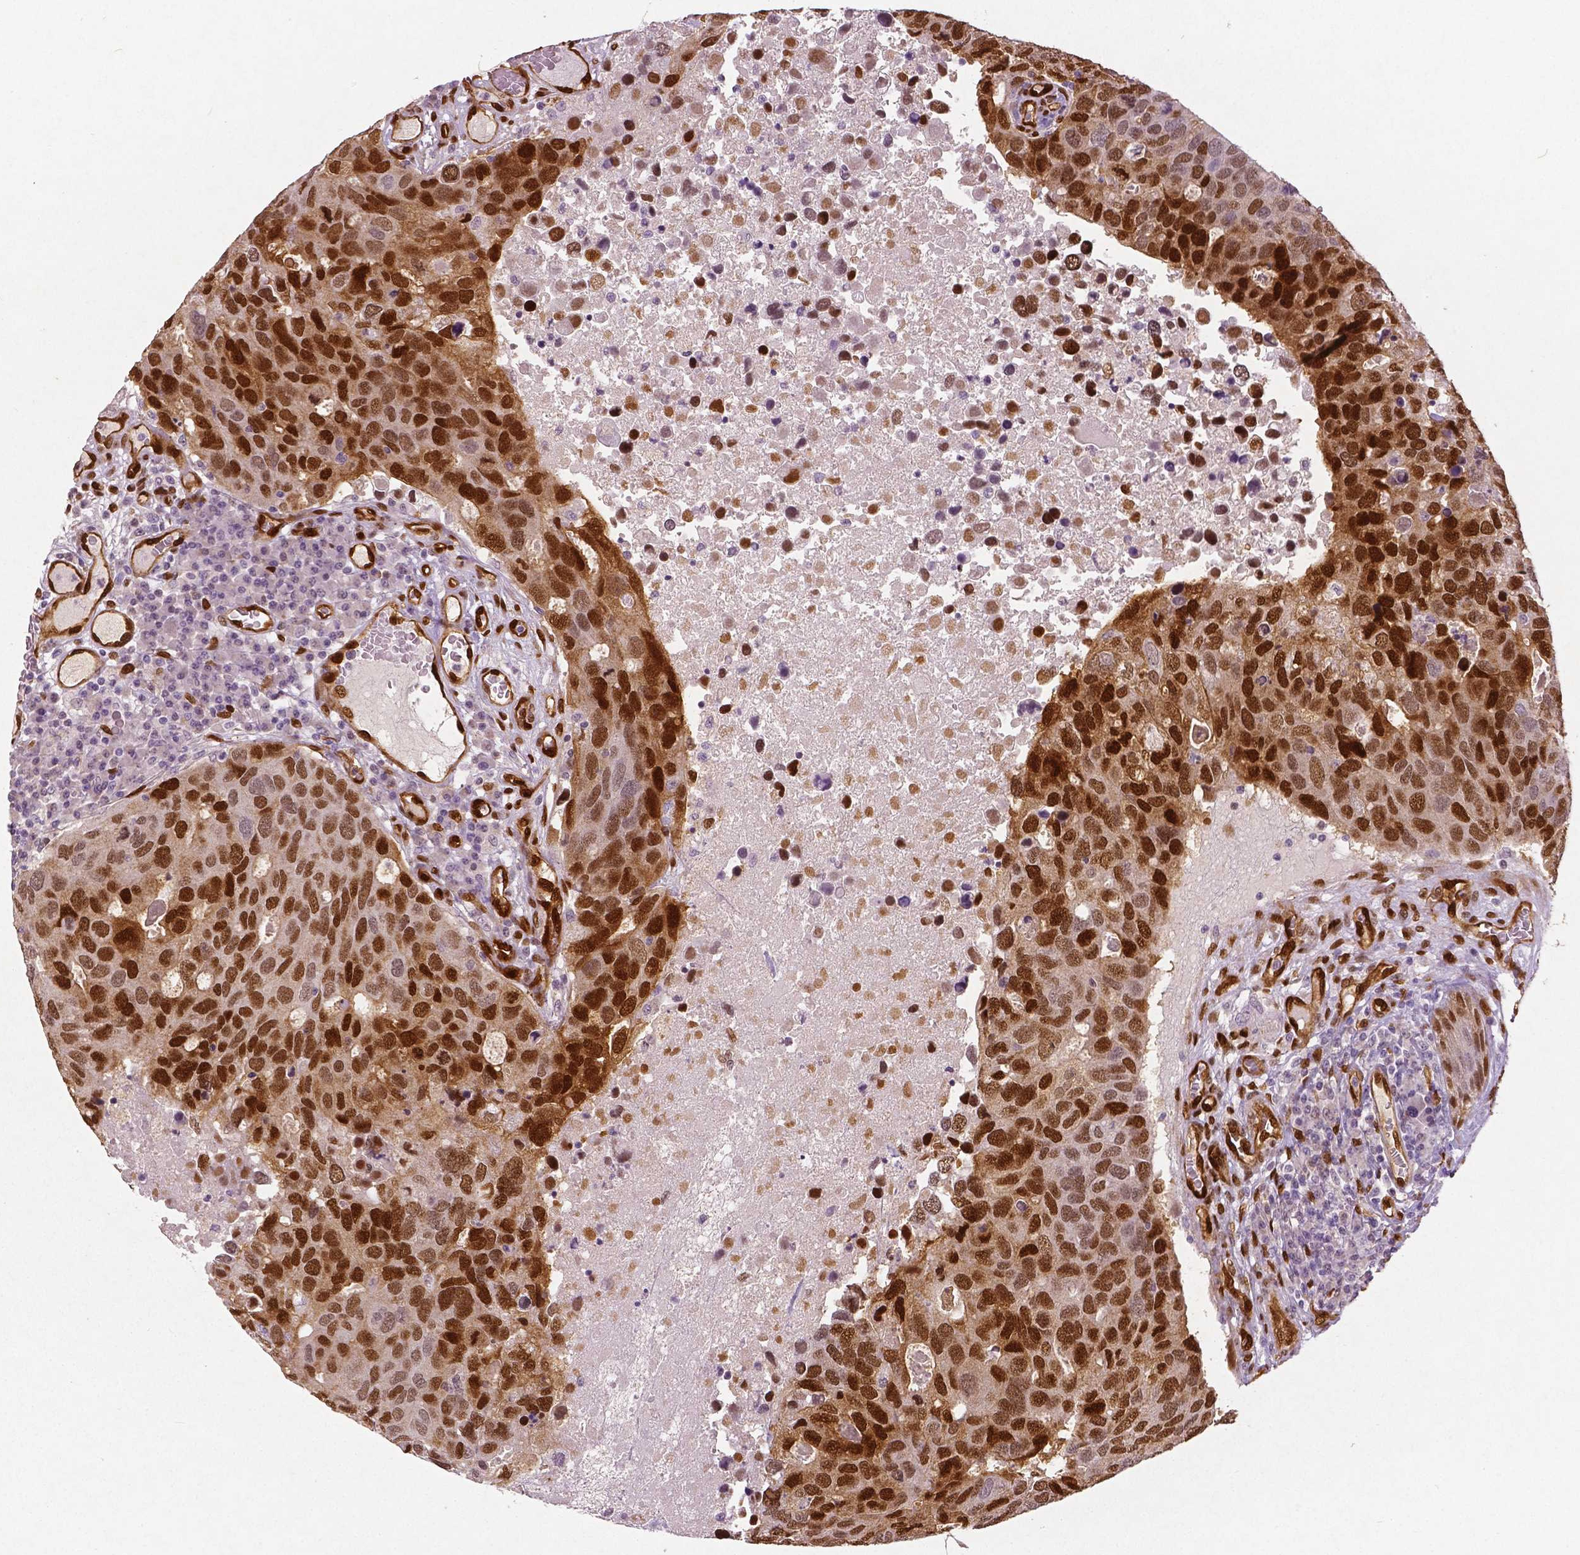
{"staining": {"intensity": "moderate", "quantity": ">75%", "location": "cytoplasmic/membranous,nuclear"}, "tissue": "breast cancer", "cell_type": "Tumor cells", "image_type": "cancer", "snomed": [{"axis": "morphology", "description": "Duct carcinoma"}, {"axis": "topography", "description": "Breast"}], "caption": "Breast cancer (infiltrating ductal carcinoma) was stained to show a protein in brown. There is medium levels of moderate cytoplasmic/membranous and nuclear positivity in approximately >75% of tumor cells.", "gene": "WWTR1", "patient": {"sex": "female", "age": 83}}